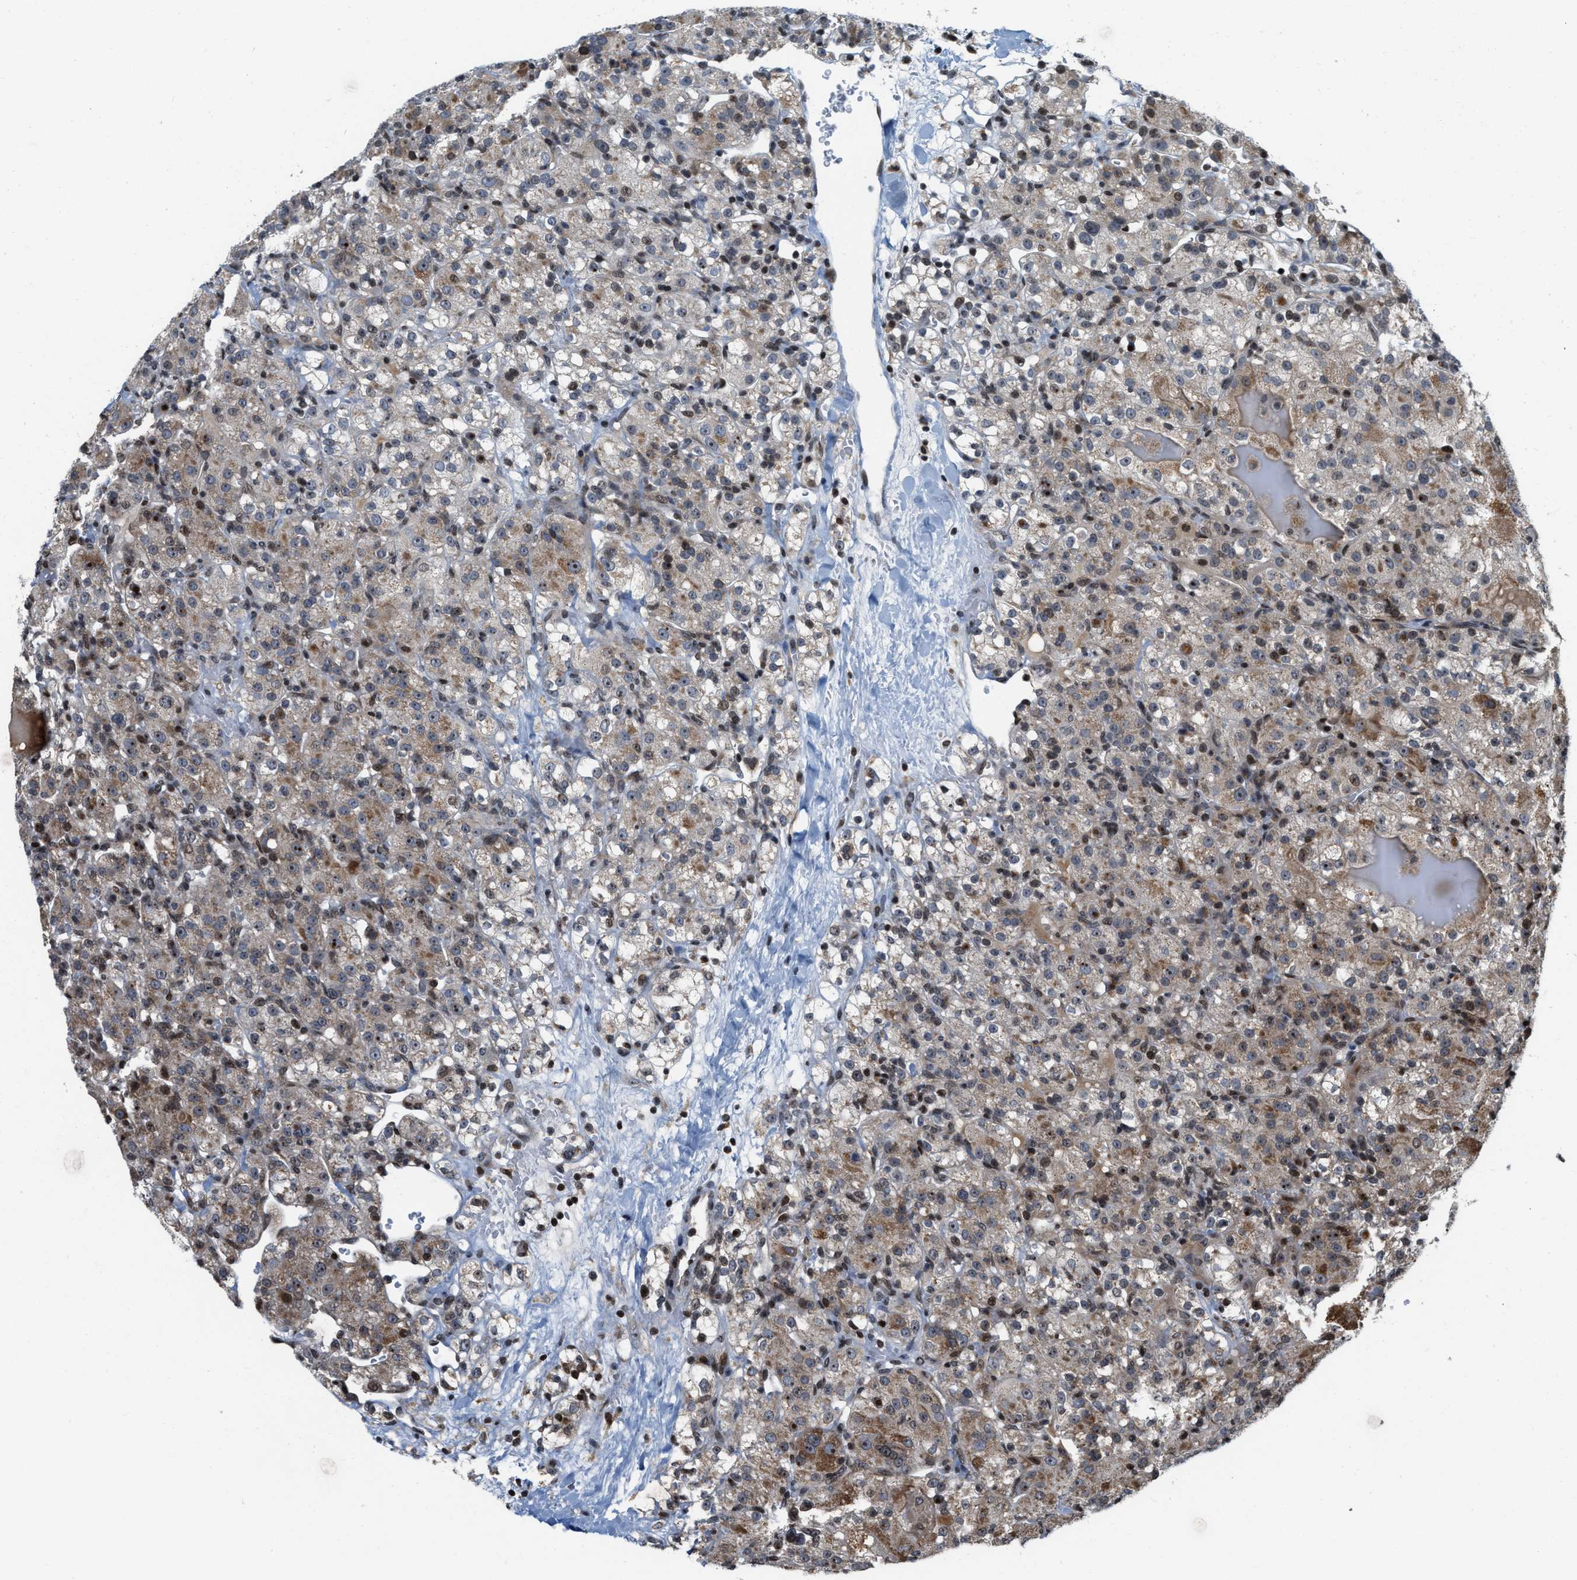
{"staining": {"intensity": "moderate", "quantity": ">75%", "location": "cytoplasmic/membranous,nuclear"}, "tissue": "renal cancer", "cell_type": "Tumor cells", "image_type": "cancer", "snomed": [{"axis": "morphology", "description": "Normal tissue, NOS"}, {"axis": "morphology", "description": "Adenocarcinoma, NOS"}, {"axis": "topography", "description": "Kidney"}], "caption": "Immunohistochemical staining of renal cancer shows medium levels of moderate cytoplasmic/membranous and nuclear protein staining in about >75% of tumor cells.", "gene": "PDZD2", "patient": {"sex": "male", "age": 61}}